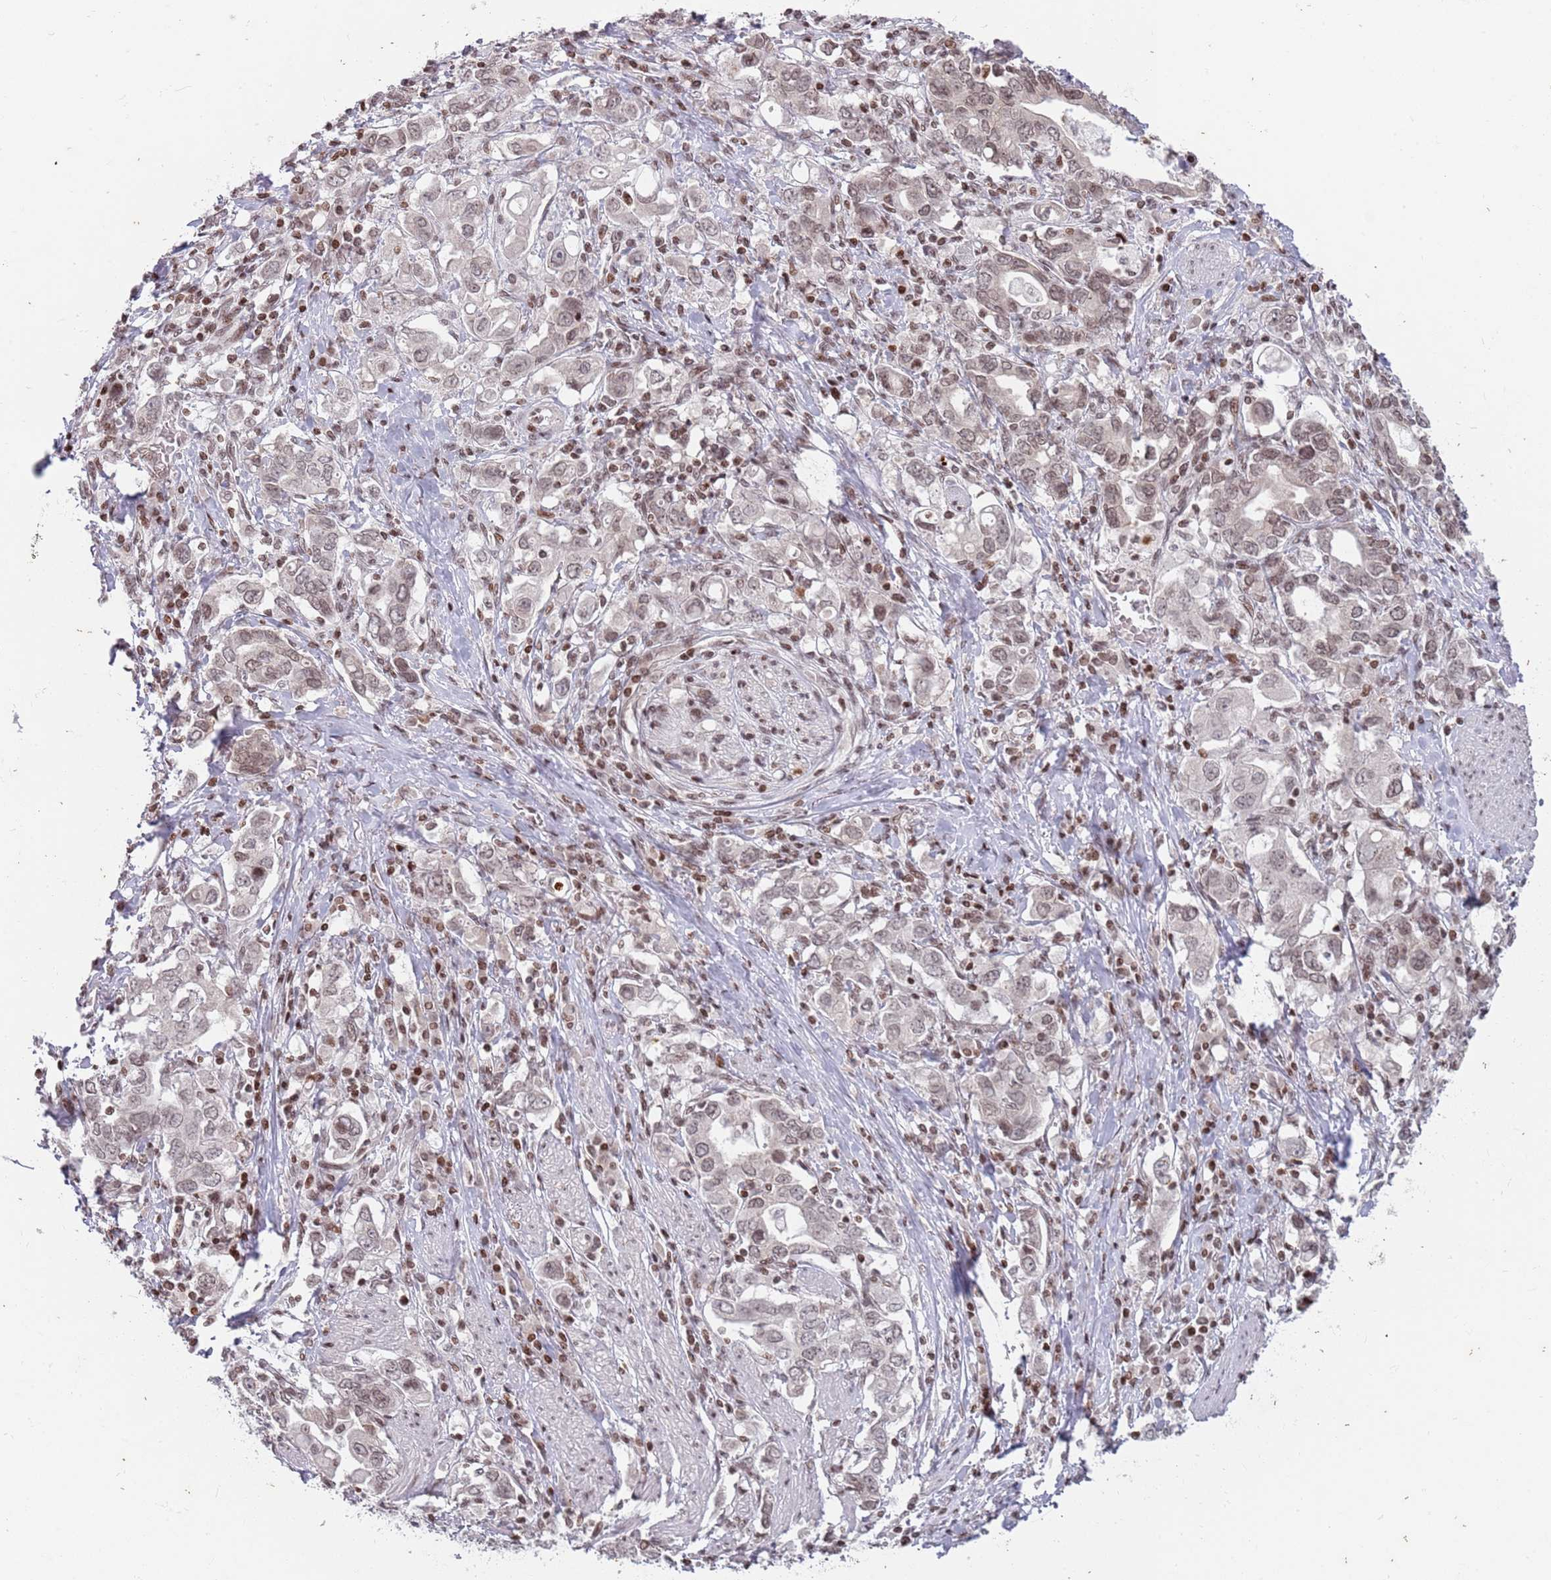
{"staining": {"intensity": "weak", "quantity": ">75%", "location": "nuclear"}, "tissue": "stomach cancer", "cell_type": "Tumor cells", "image_type": "cancer", "snomed": [{"axis": "morphology", "description": "Adenocarcinoma, NOS"}, {"axis": "topography", "description": "Stomach, upper"}, {"axis": "topography", "description": "Stomach"}], "caption": "Brown immunohistochemical staining in human stomach cancer (adenocarcinoma) exhibits weak nuclear staining in about >75% of tumor cells.", "gene": "SH3RF3", "patient": {"sex": "male", "age": 62}}